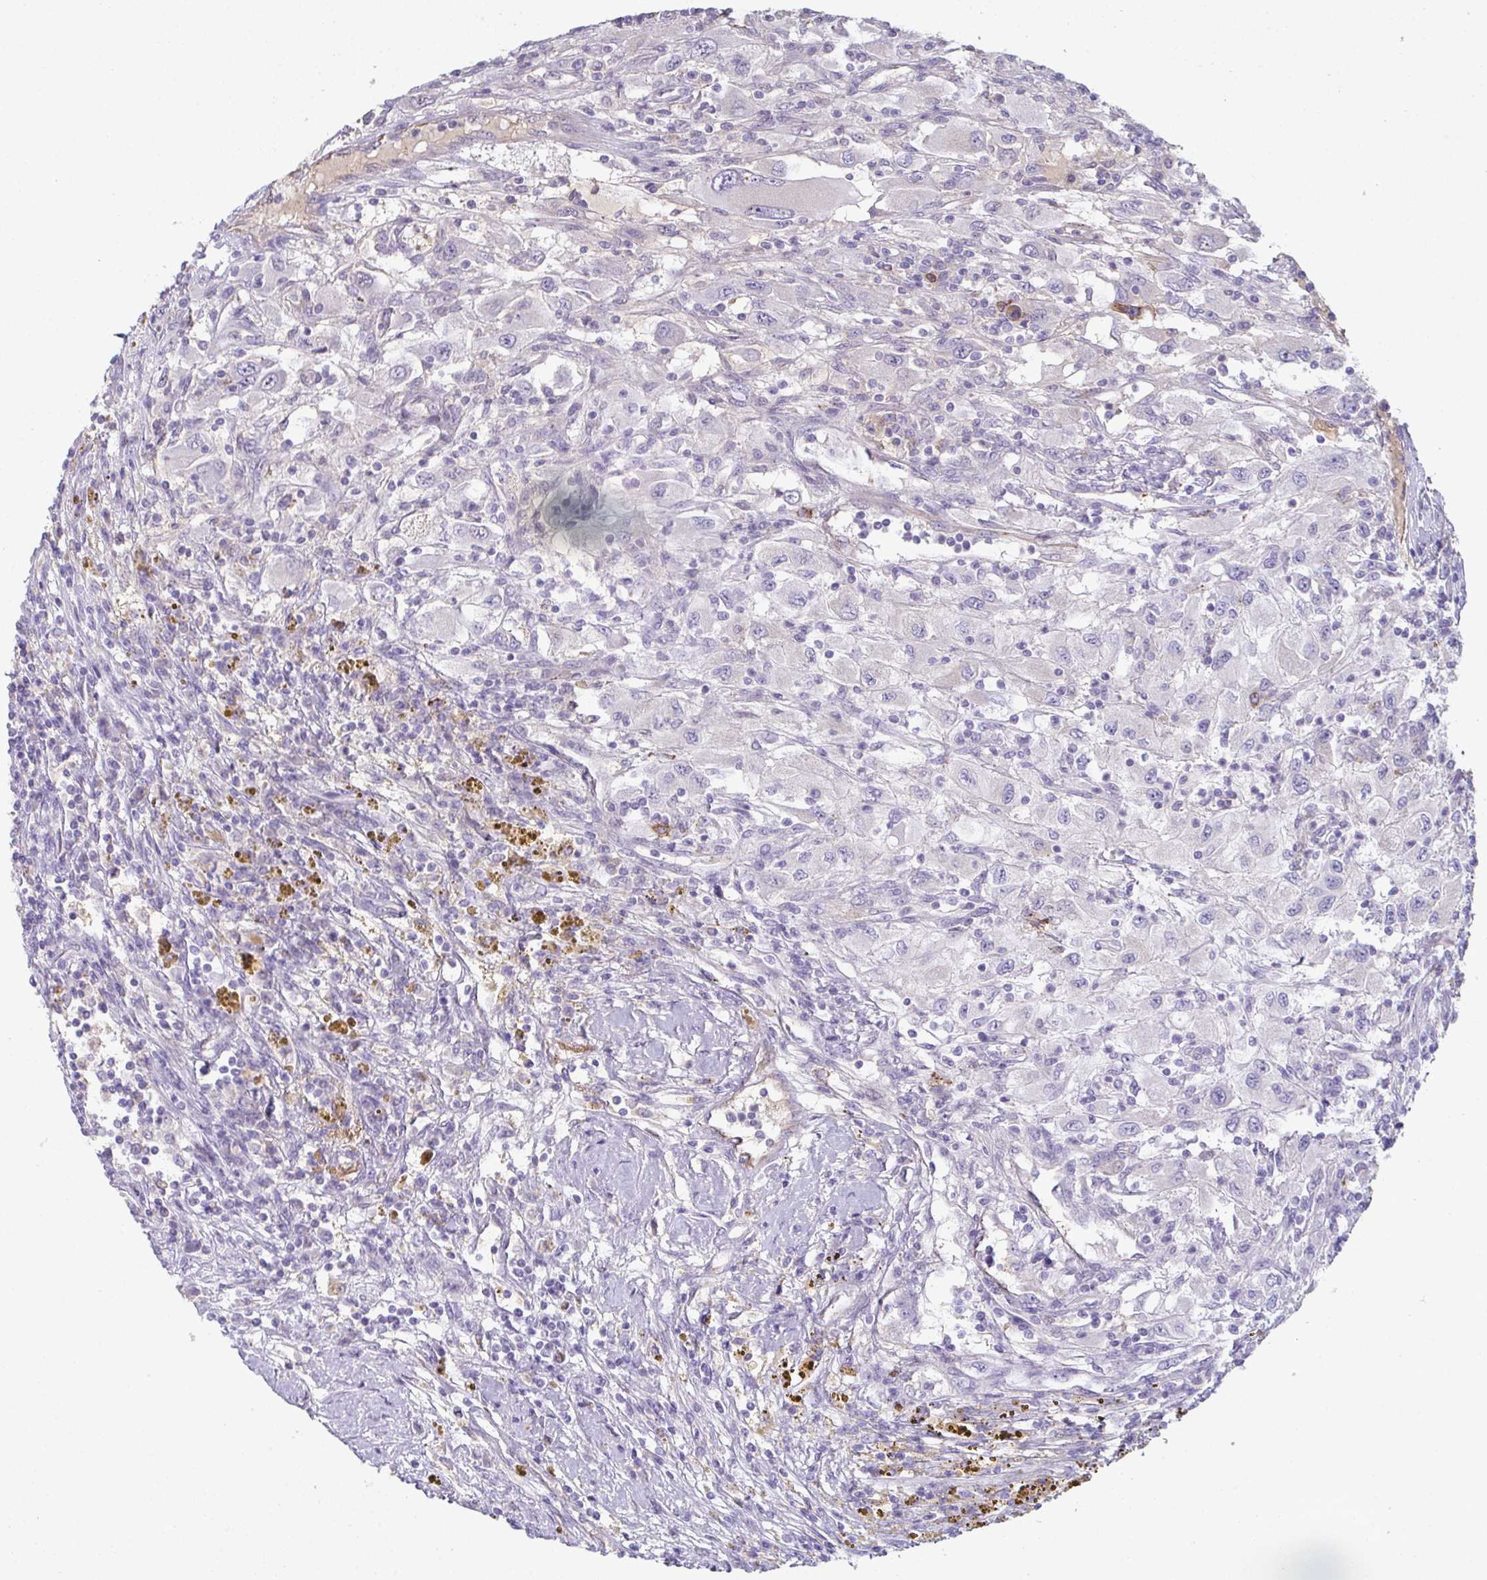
{"staining": {"intensity": "negative", "quantity": "none", "location": "none"}, "tissue": "renal cancer", "cell_type": "Tumor cells", "image_type": "cancer", "snomed": [{"axis": "morphology", "description": "Adenocarcinoma, NOS"}, {"axis": "topography", "description": "Kidney"}], "caption": "High power microscopy histopathology image of an immunohistochemistry (IHC) micrograph of renal adenocarcinoma, revealing no significant expression in tumor cells.", "gene": "ADAM21", "patient": {"sex": "female", "age": 67}}